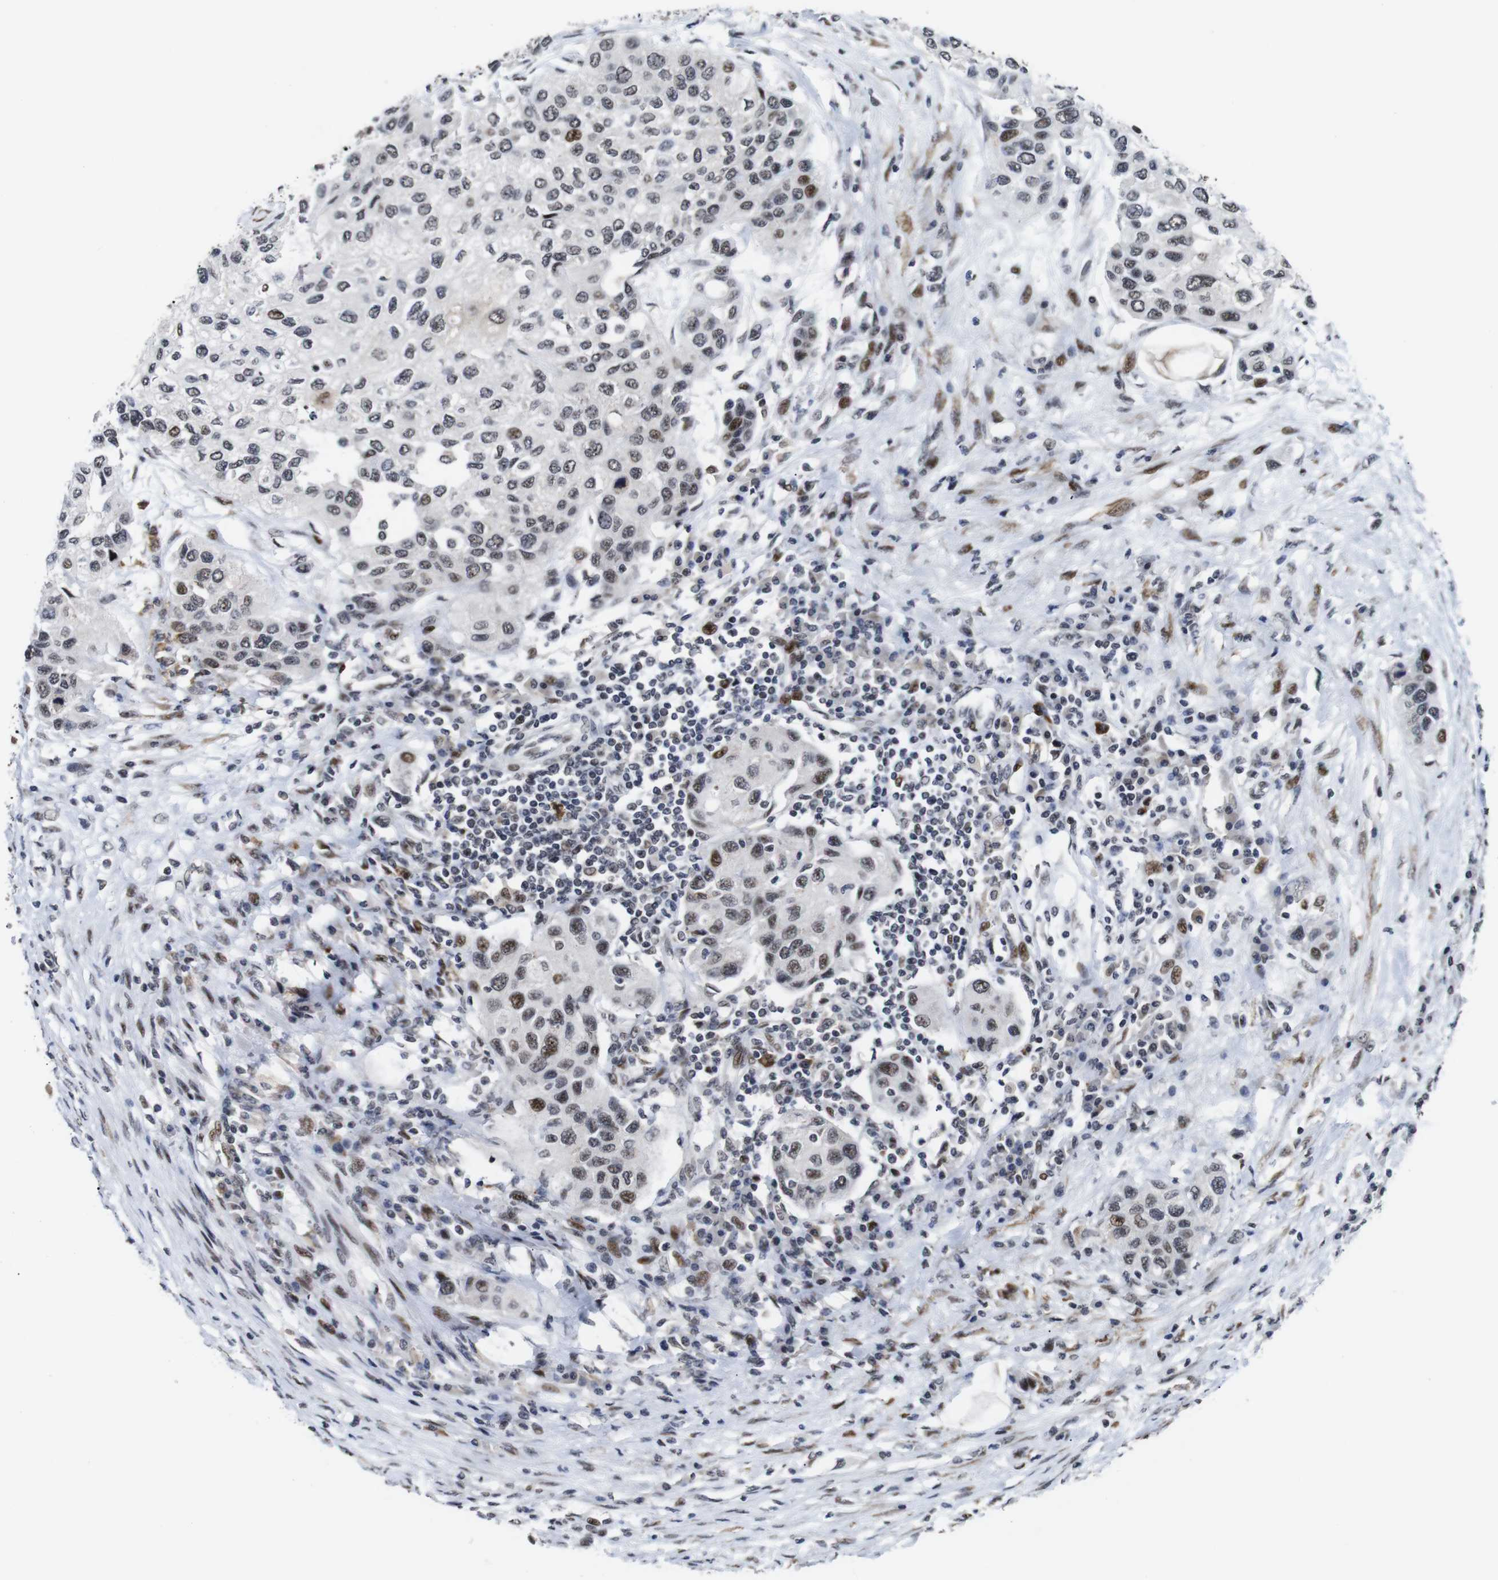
{"staining": {"intensity": "moderate", "quantity": "<25%", "location": "nuclear"}, "tissue": "urothelial cancer", "cell_type": "Tumor cells", "image_type": "cancer", "snomed": [{"axis": "morphology", "description": "Urothelial carcinoma, High grade"}, {"axis": "topography", "description": "Urinary bladder"}], "caption": "High-grade urothelial carcinoma was stained to show a protein in brown. There is low levels of moderate nuclear expression in approximately <25% of tumor cells.", "gene": "EIF4G1", "patient": {"sex": "female", "age": 56}}